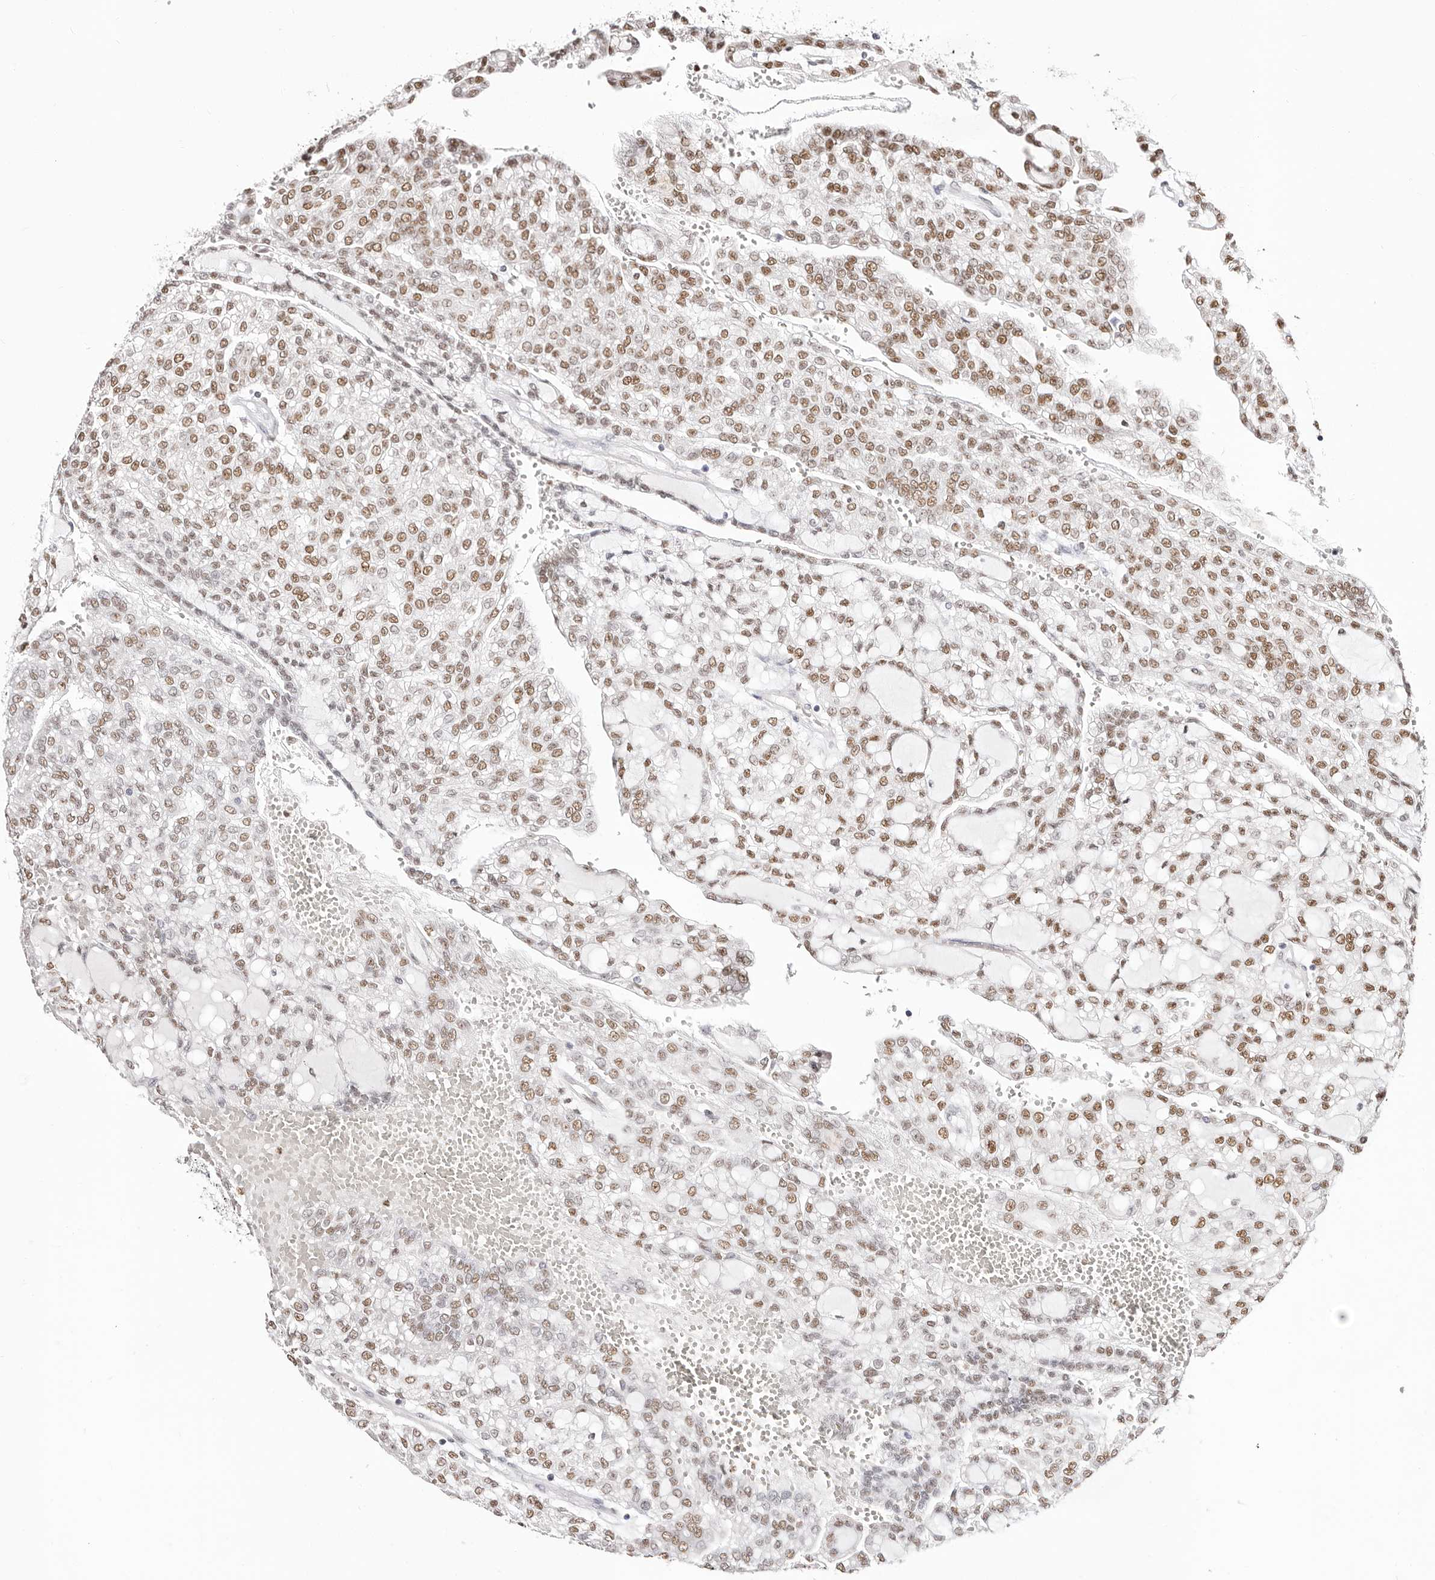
{"staining": {"intensity": "moderate", "quantity": ">75%", "location": "nuclear"}, "tissue": "renal cancer", "cell_type": "Tumor cells", "image_type": "cancer", "snomed": [{"axis": "morphology", "description": "Adenocarcinoma, NOS"}, {"axis": "topography", "description": "Kidney"}], "caption": "Immunohistochemistry (IHC) image of renal adenocarcinoma stained for a protein (brown), which exhibits medium levels of moderate nuclear positivity in approximately >75% of tumor cells.", "gene": "TKT", "patient": {"sex": "male", "age": 63}}